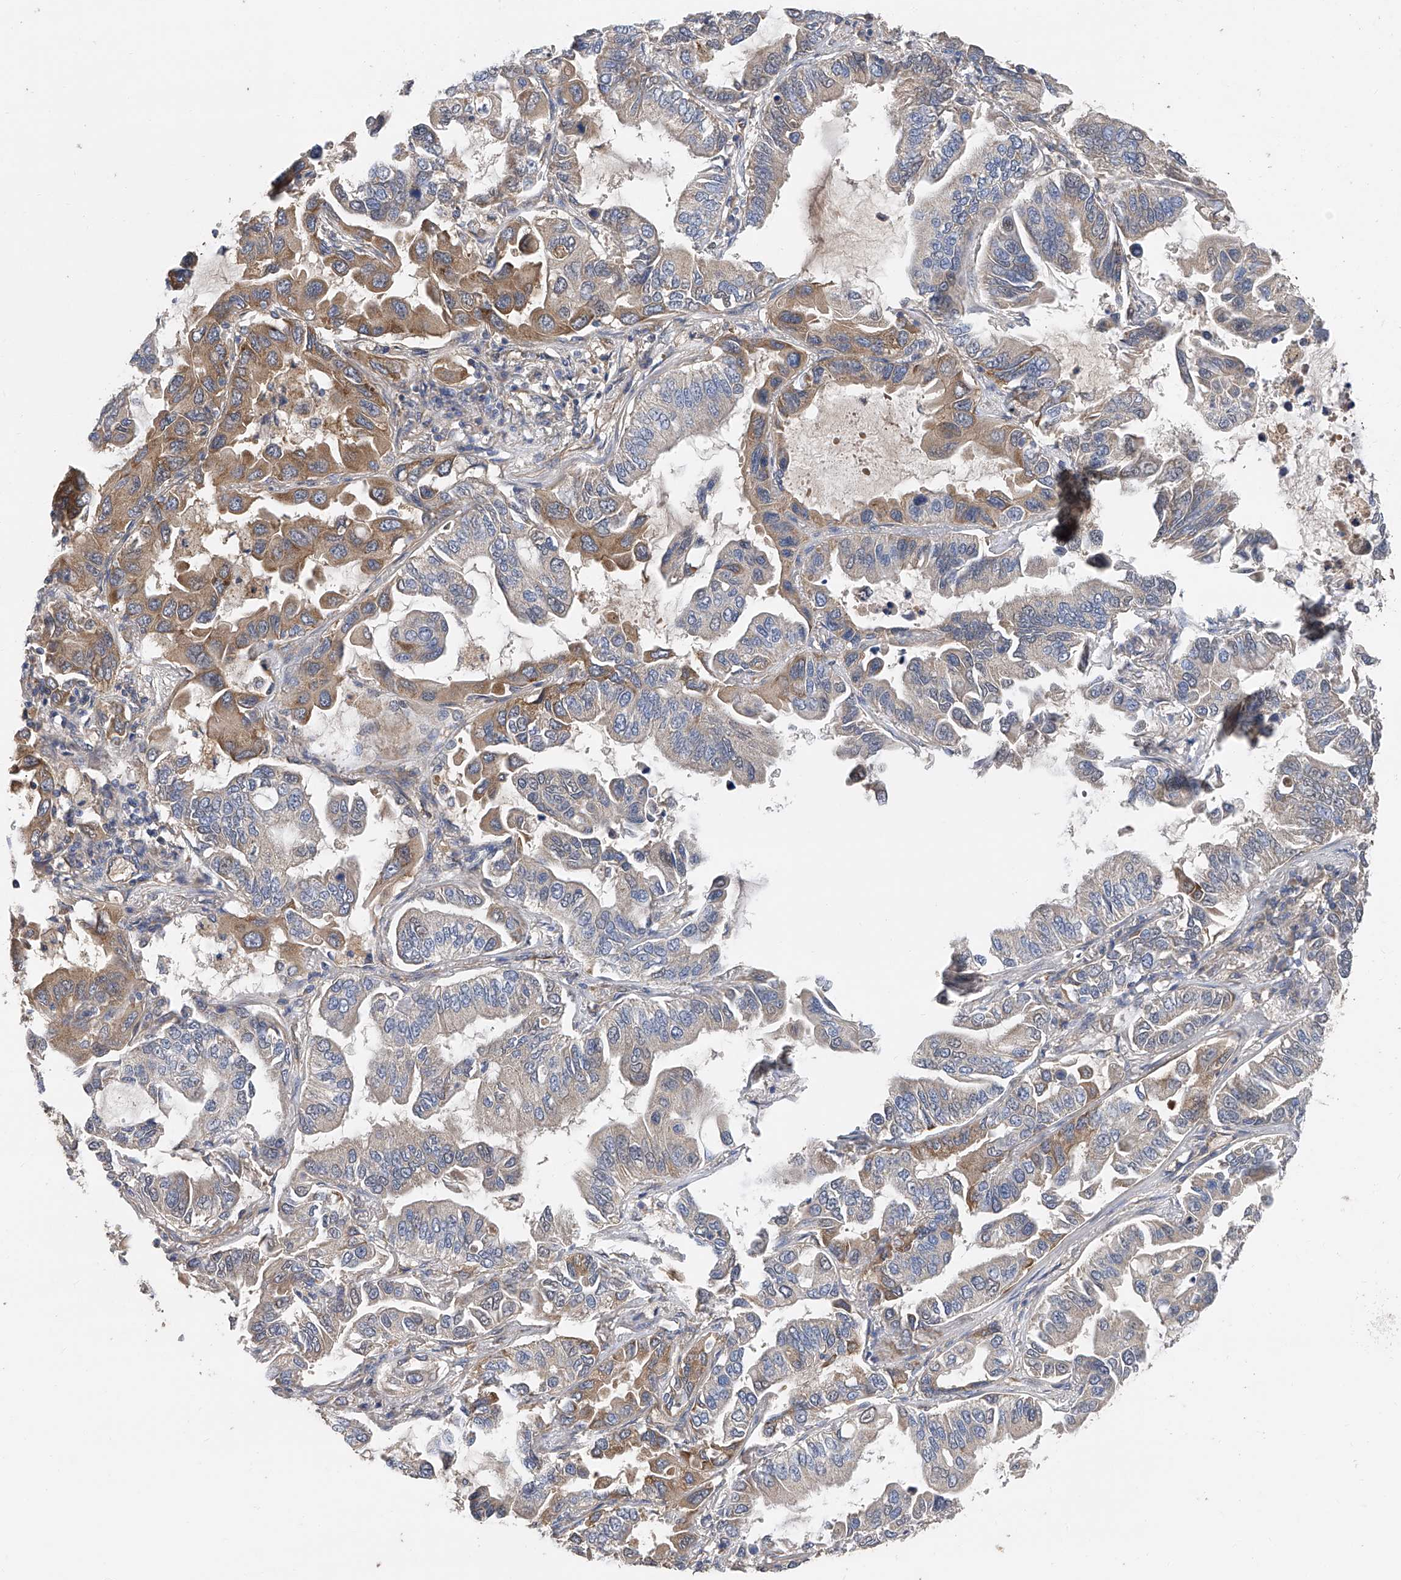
{"staining": {"intensity": "moderate", "quantity": "<25%", "location": "cytoplasmic/membranous"}, "tissue": "lung cancer", "cell_type": "Tumor cells", "image_type": "cancer", "snomed": [{"axis": "morphology", "description": "Adenocarcinoma, NOS"}, {"axis": "topography", "description": "Lung"}], "caption": "Human lung cancer (adenocarcinoma) stained for a protein (brown) reveals moderate cytoplasmic/membranous positive expression in about <25% of tumor cells.", "gene": "PTK2", "patient": {"sex": "male", "age": 64}}